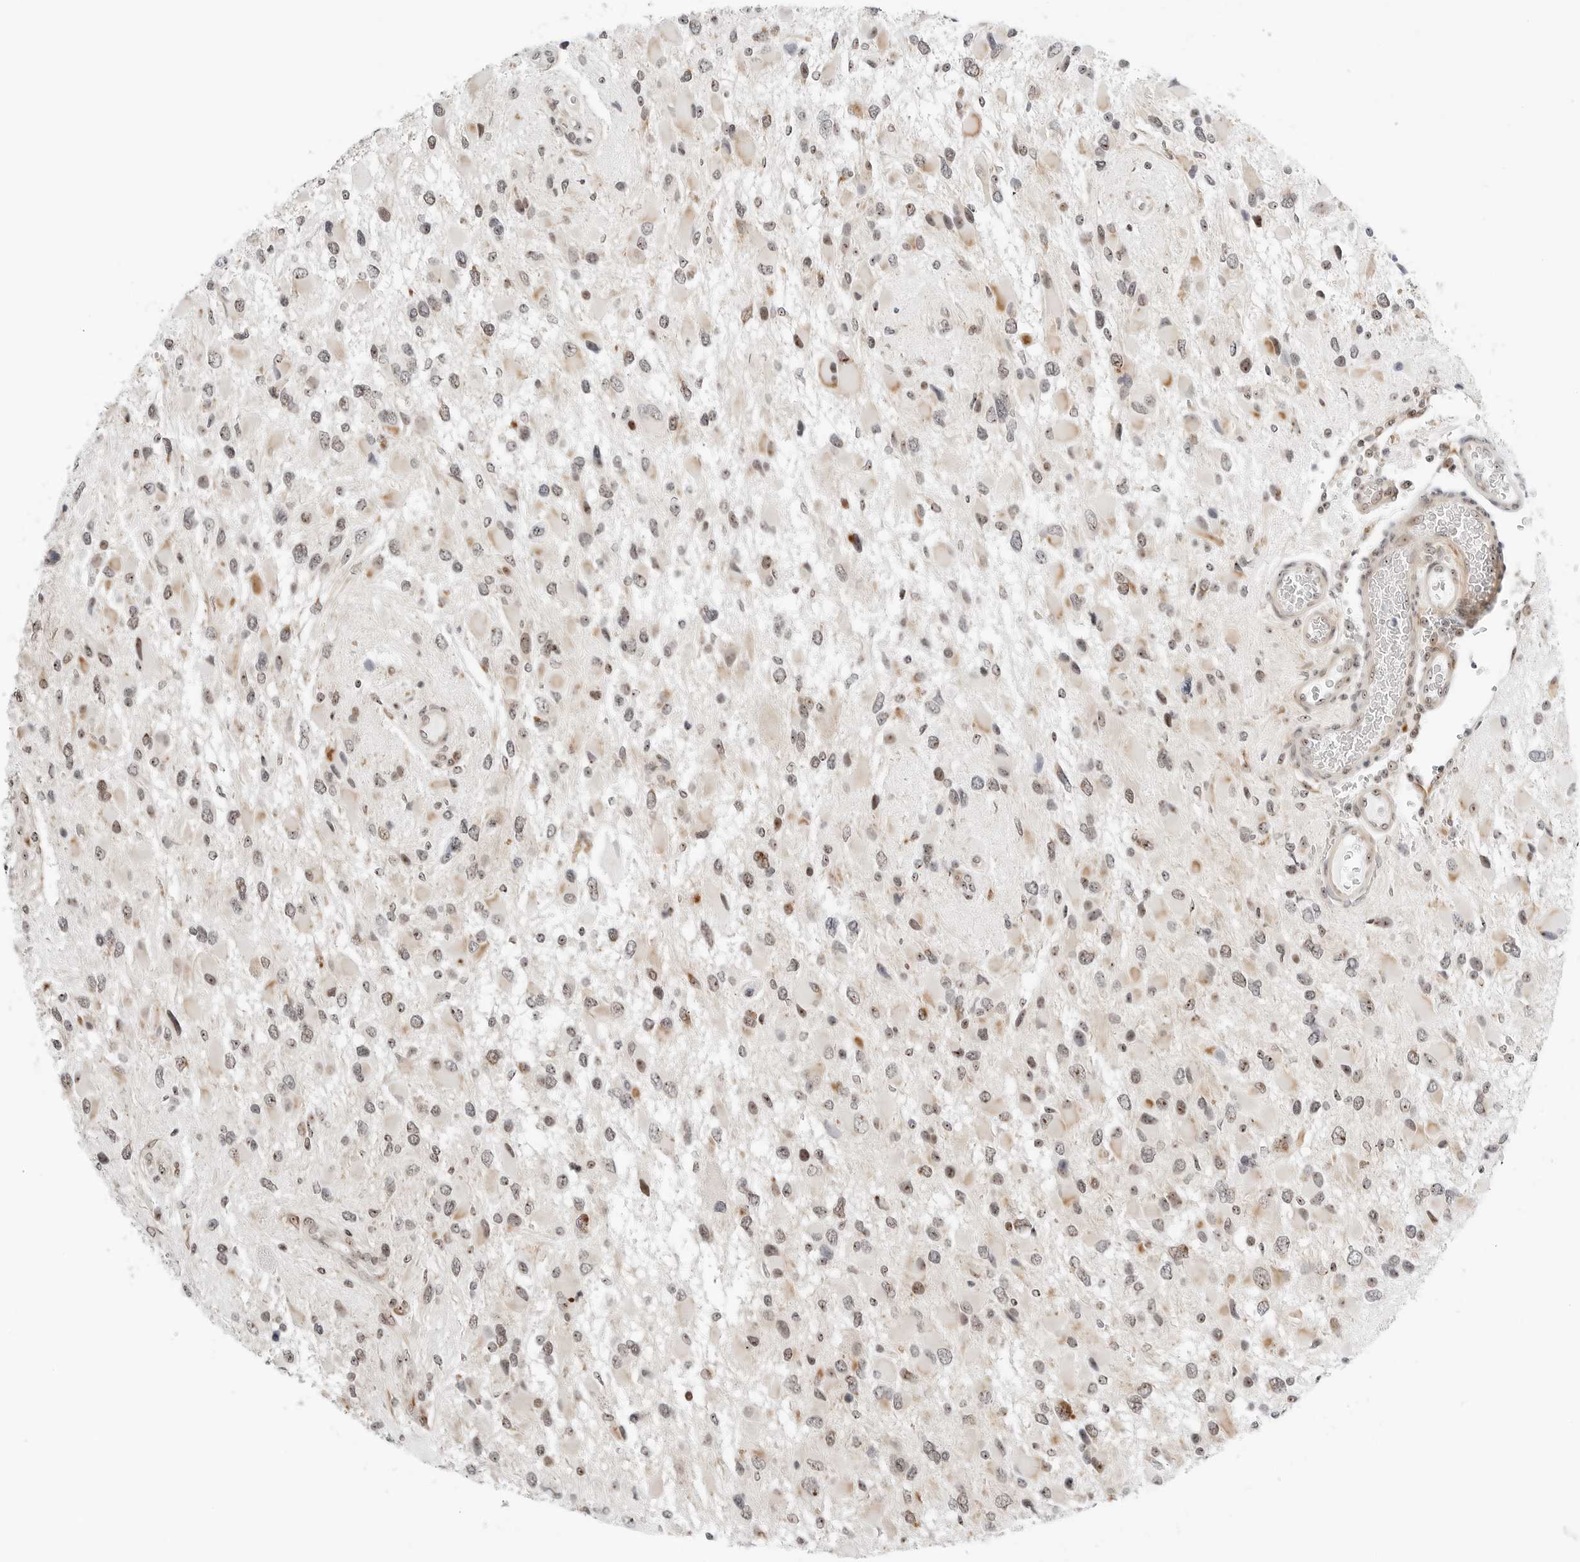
{"staining": {"intensity": "moderate", "quantity": "<25%", "location": "cytoplasmic/membranous,nuclear"}, "tissue": "glioma", "cell_type": "Tumor cells", "image_type": "cancer", "snomed": [{"axis": "morphology", "description": "Glioma, malignant, High grade"}, {"axis": "topography", "description": "Brain"}], "caption": "This image displays glioma stained with IHC to label a protein in brown. The cytoplasmic/membranous and nuclear of tumor cells show moderate positivity for the protein. Nuclei are counter-stained blue.", "gene": "RIMKLA", "patient": {"sex": "male", "age": 53}}